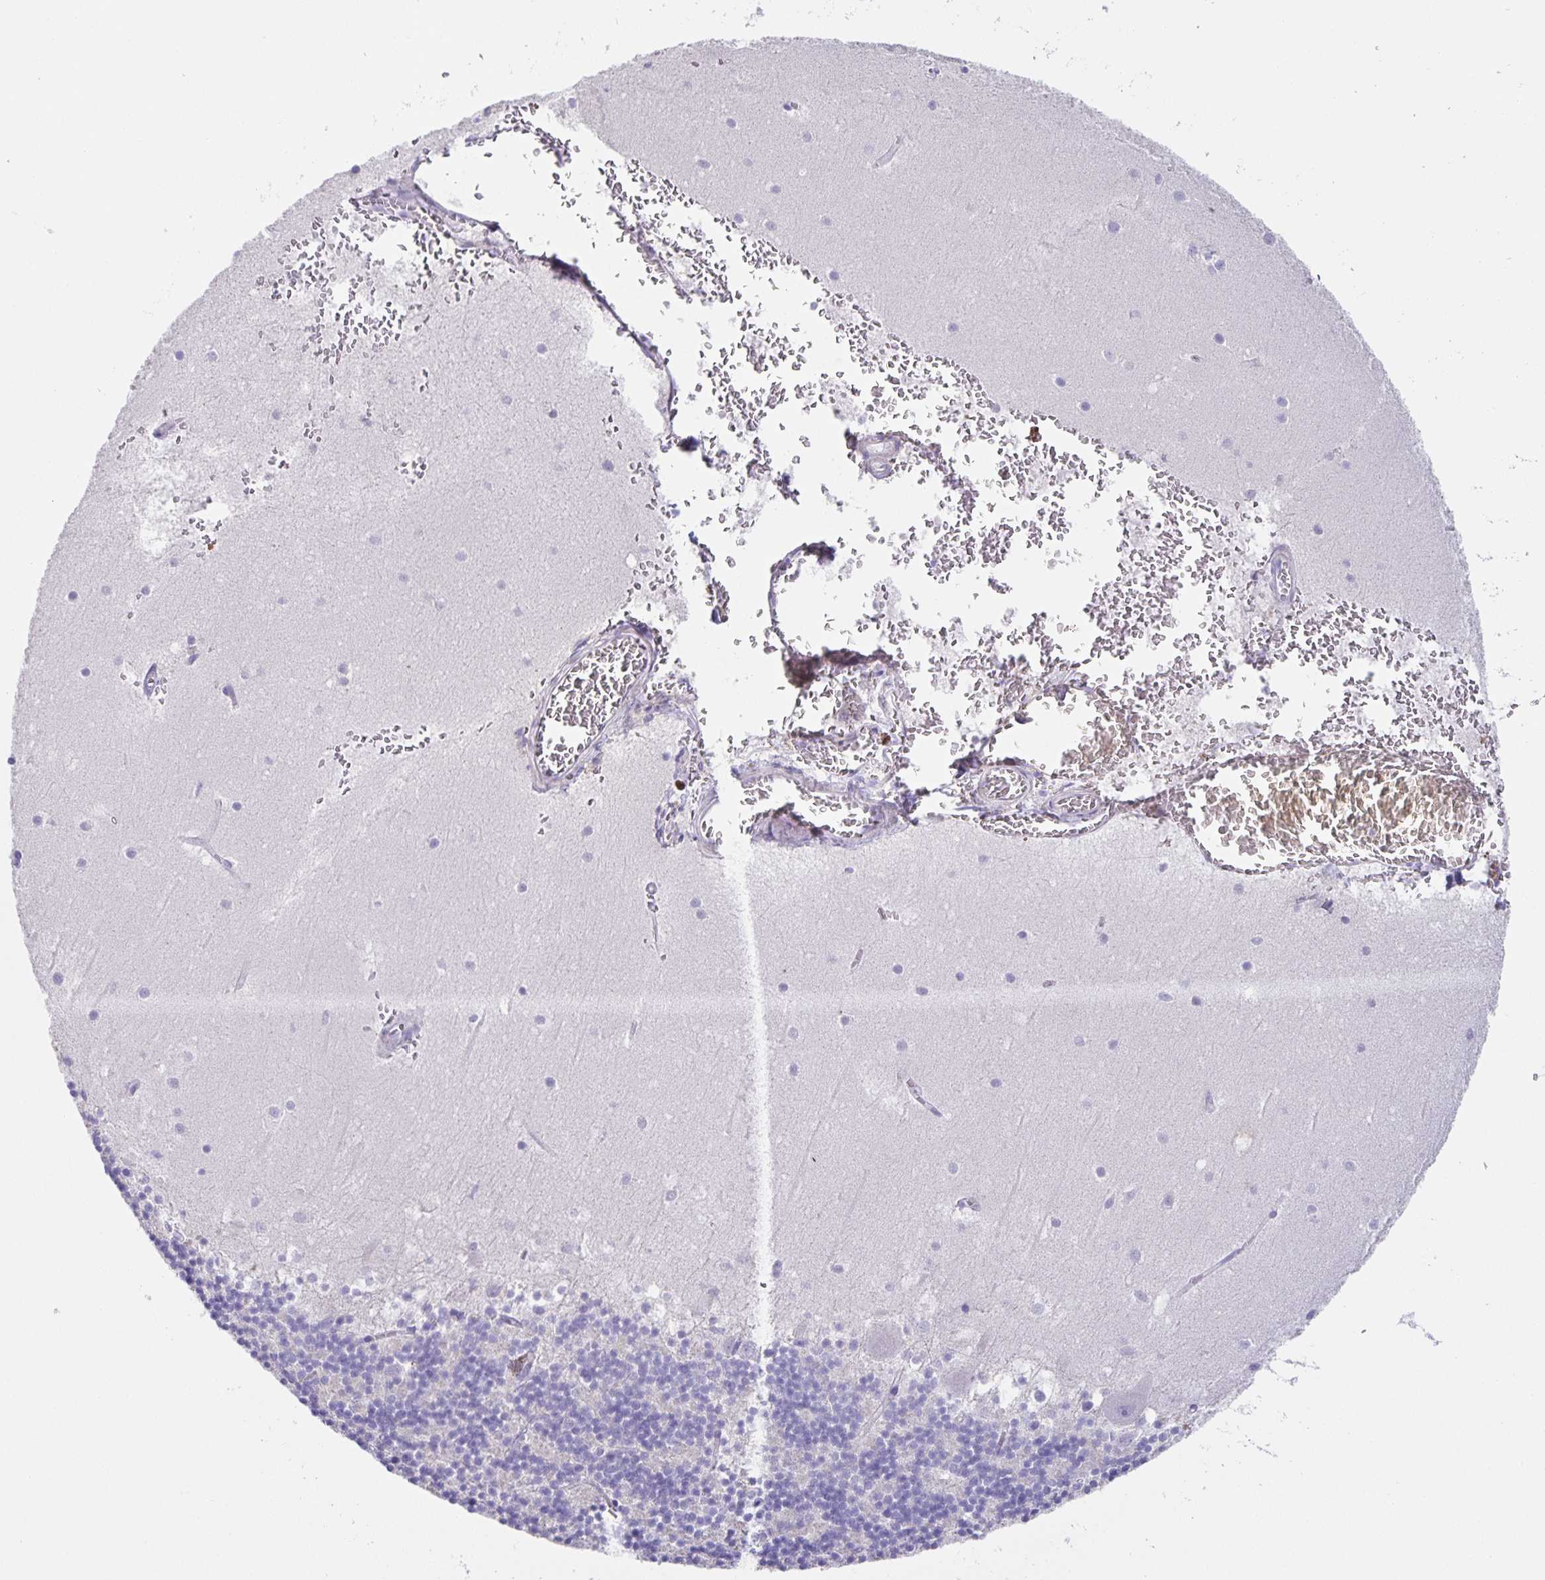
{"staining": {"intensity": "negative", "quantity": "none", "location": "none"}, "tissue": "cerebellum", "cell_type": "Cells in granular layer", "image_type": "normal", "snomed": [{"axis": "morphology", "description": "Normal tissue, NOS"}, {"axis": "topography", "description": "Cerebellum"}], "caption": "Immunohistochemistry (IHC) image of unremarkable cerebellum: human cerebellum stained with DAB (3,3'-diaminobenzidine) shows no significant protein staining in cells in granular layer.", "gene": "PRR36", "patient": {"sex": "male", "age": 54}}